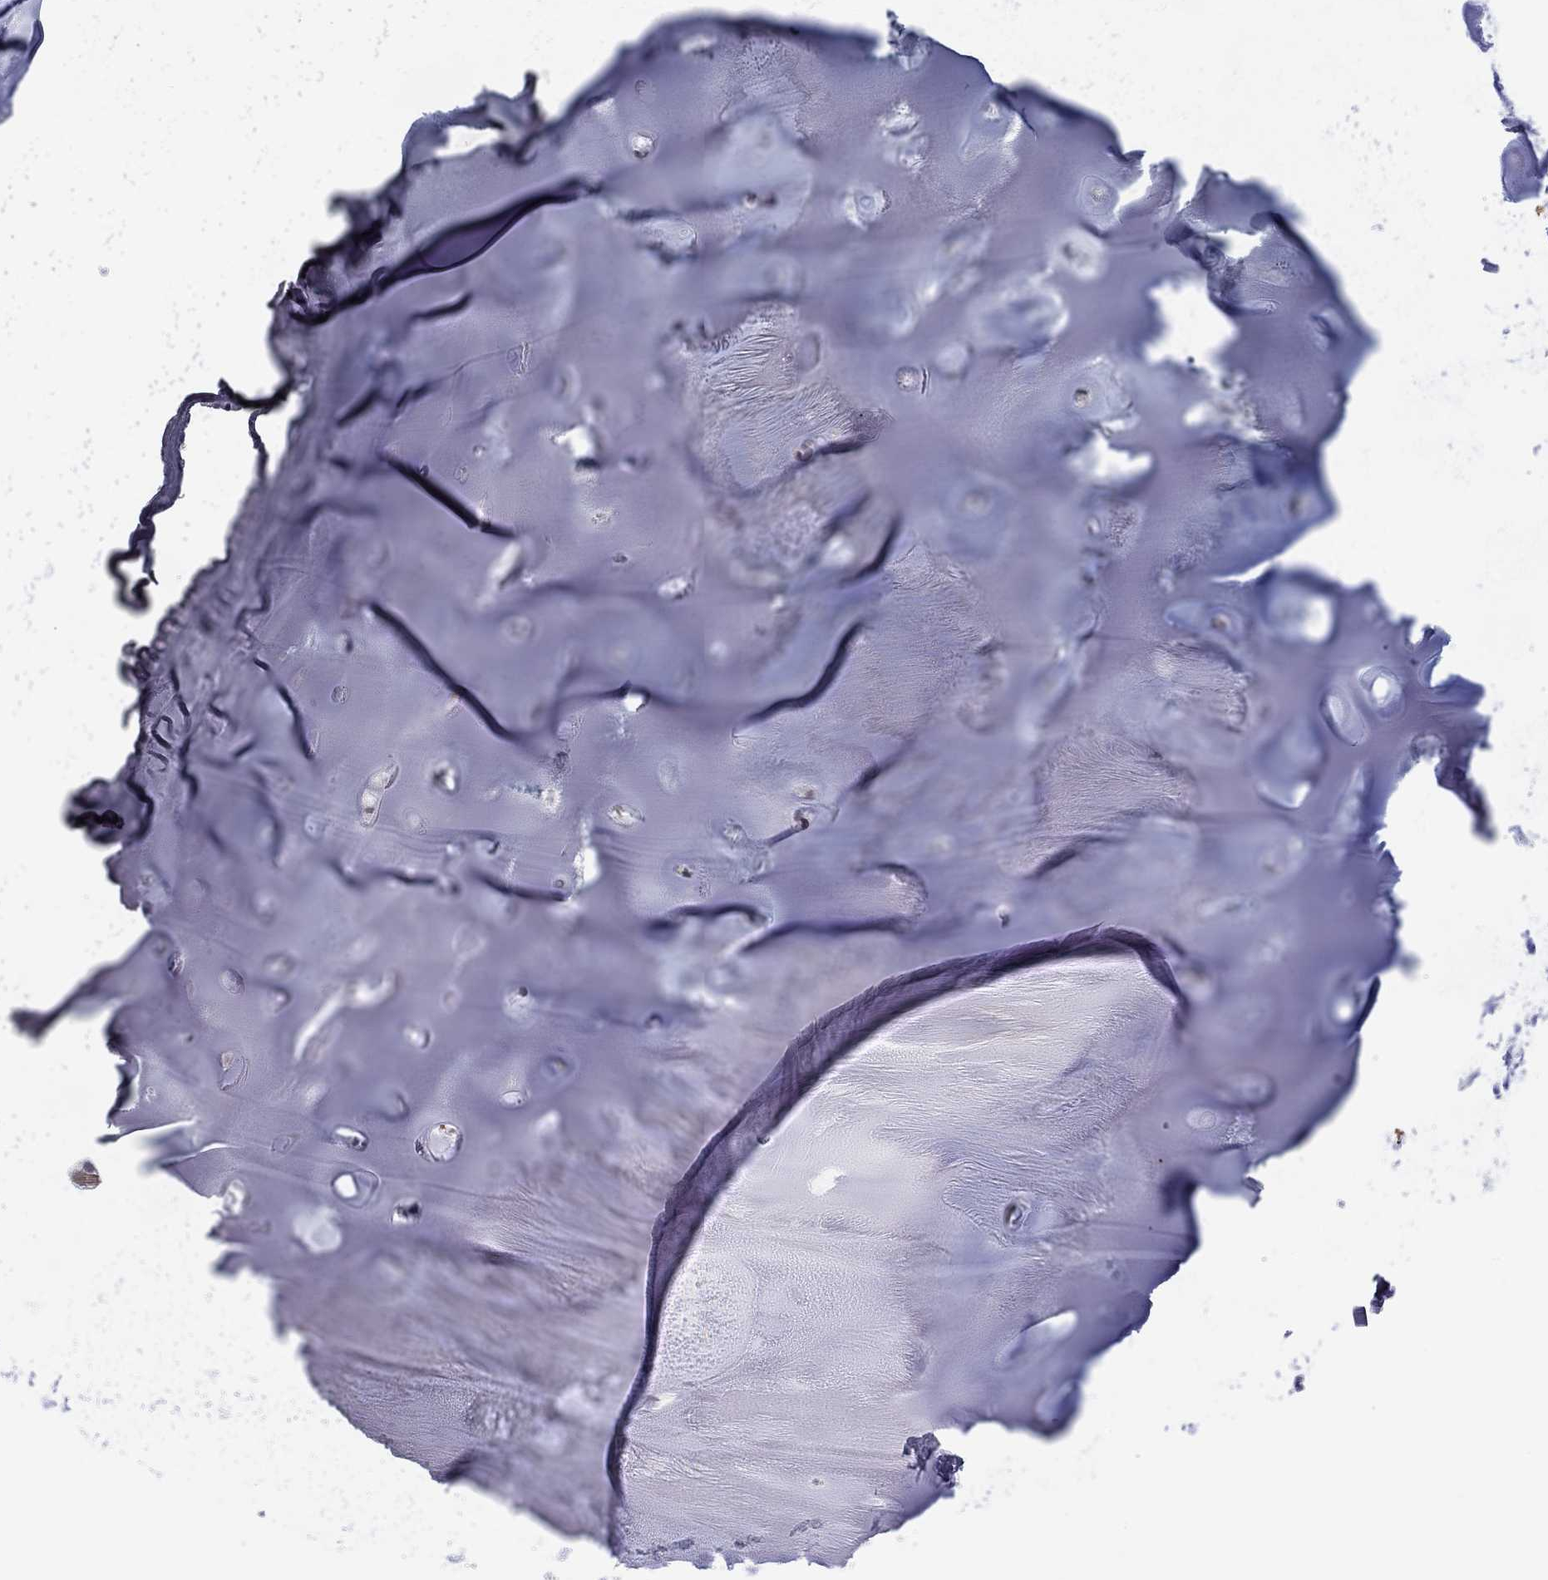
{"staining": {"intensity": "negative", "quantity": "none", "location": "none"}, "tissue": "soft tissue", "cell_type": "Chondrocytes", "image_type": "normal", "snomed": [{"axis": "morphology", "description": "Normal tissue, NOS"}, {"axis": "morphology", "description": "Squamous cell carcinoma, NOS"}, {"axis": "topography", "description": "Cartilage tissue"}, {"axis": "topography", "description": "Lung"}], "caption": "Histopathology image shows no protein positivity in chondrocytes of unremarkable soft tissue.", "gene": "TMEM143", "patient": {"sex": "male", "age": 66}}